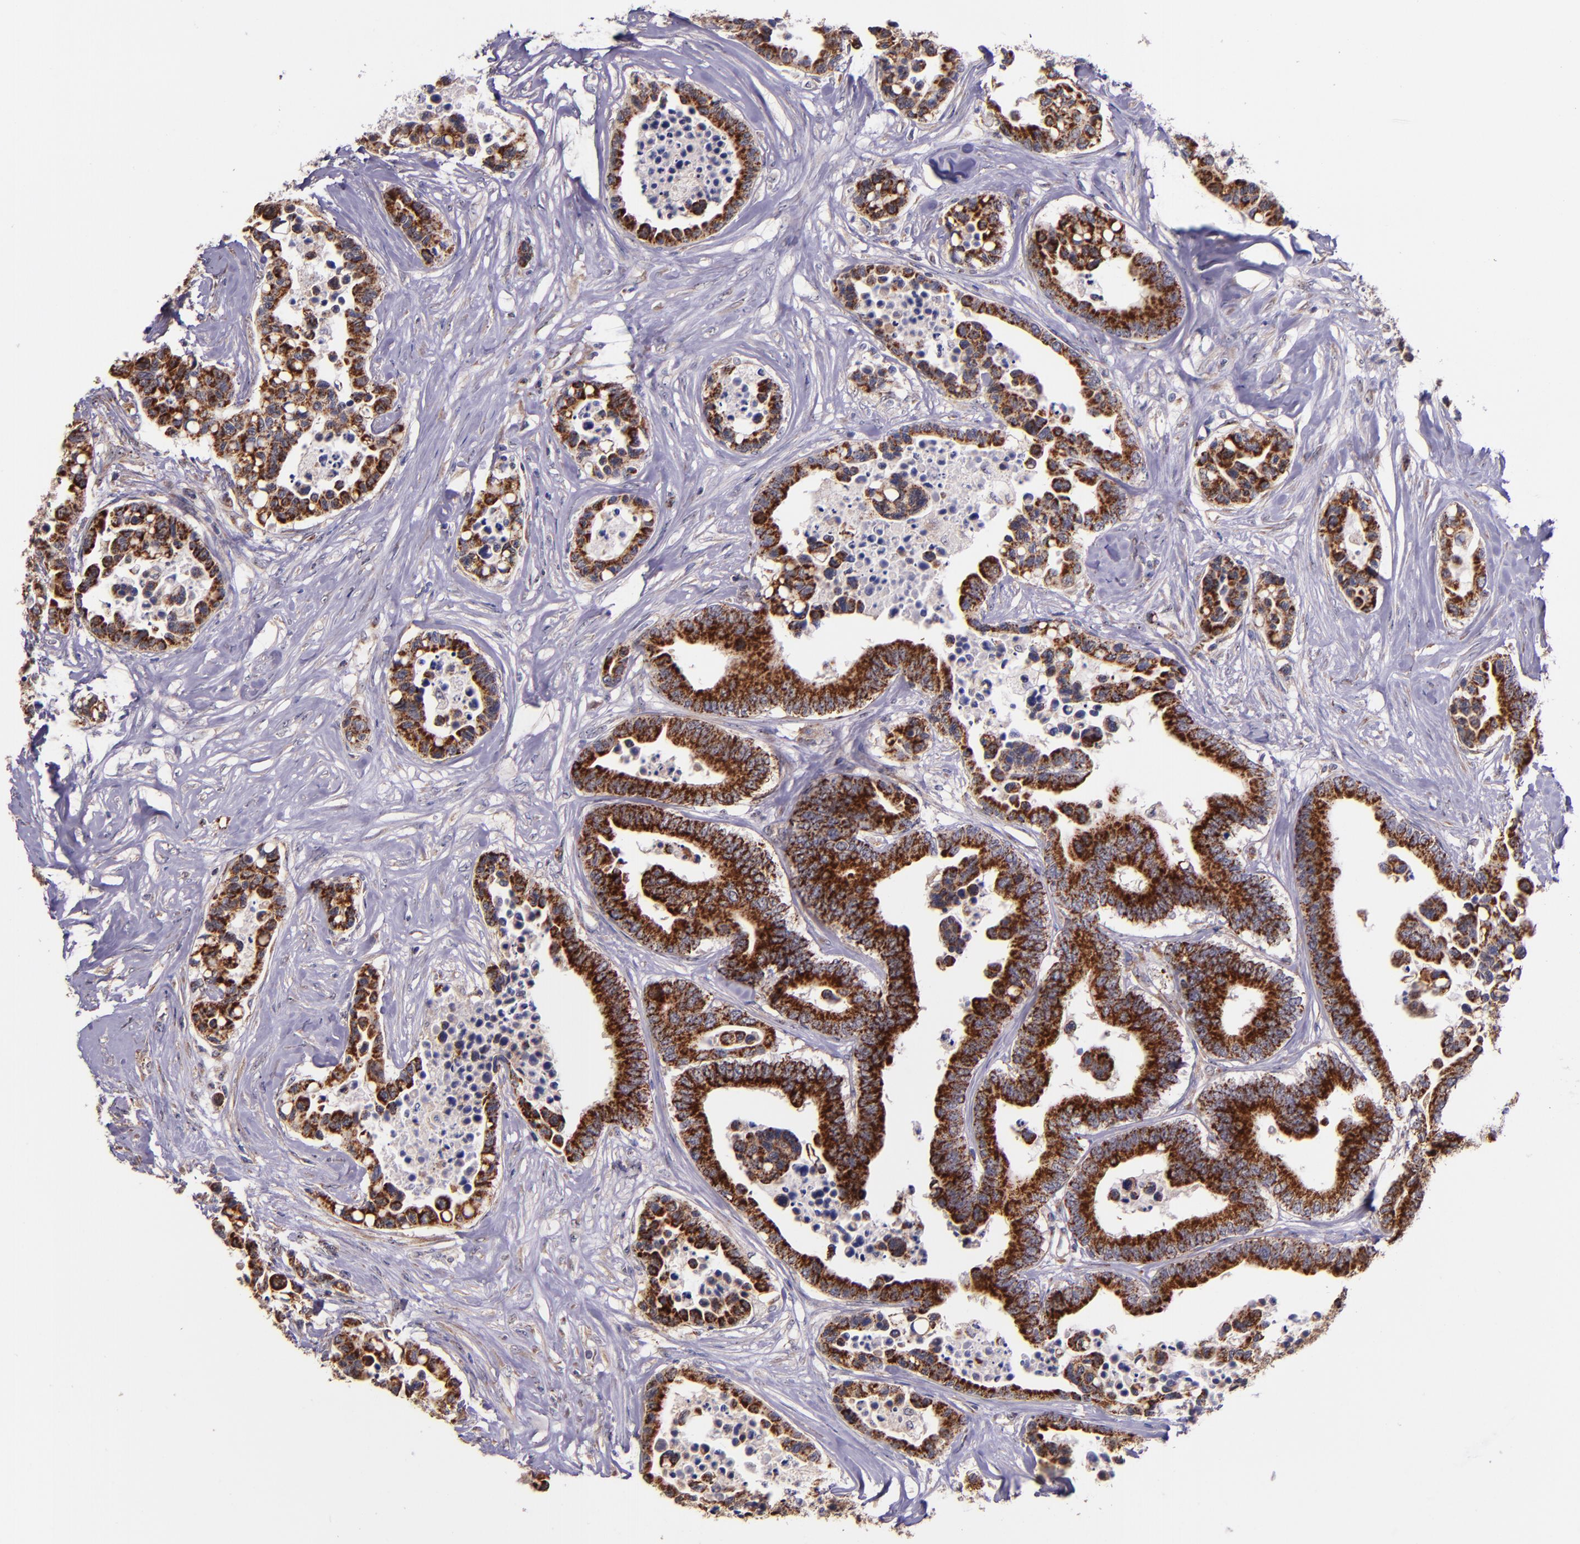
{"staining": {"intensity": "strong", "quantity": ">75%", "location": "cytoplasmic/membranous"}, "tissue": "colorectal cancer", "cell_type": "Tumor cells", "image_type": "cancer", "snomed": [{"axis": "morphology", "description": "Adenocarcinoma, NOS"}, {"axis": "topography", "description": "Colon"}], "caption": "High-power microscopy captured an immunohistochemistry image of colorectal adenocarcinoma, revealing strong cytoplasmic/membranous expression in about >75% of tumor cells. Using DAB (3,3'-diaminobenzidine) (brown) and hematoxylin (blue) stains, captured at high magnification using brightfield microscopy.", "gene": "SHC1", "patient": {"sex": "male", "age": 82}}